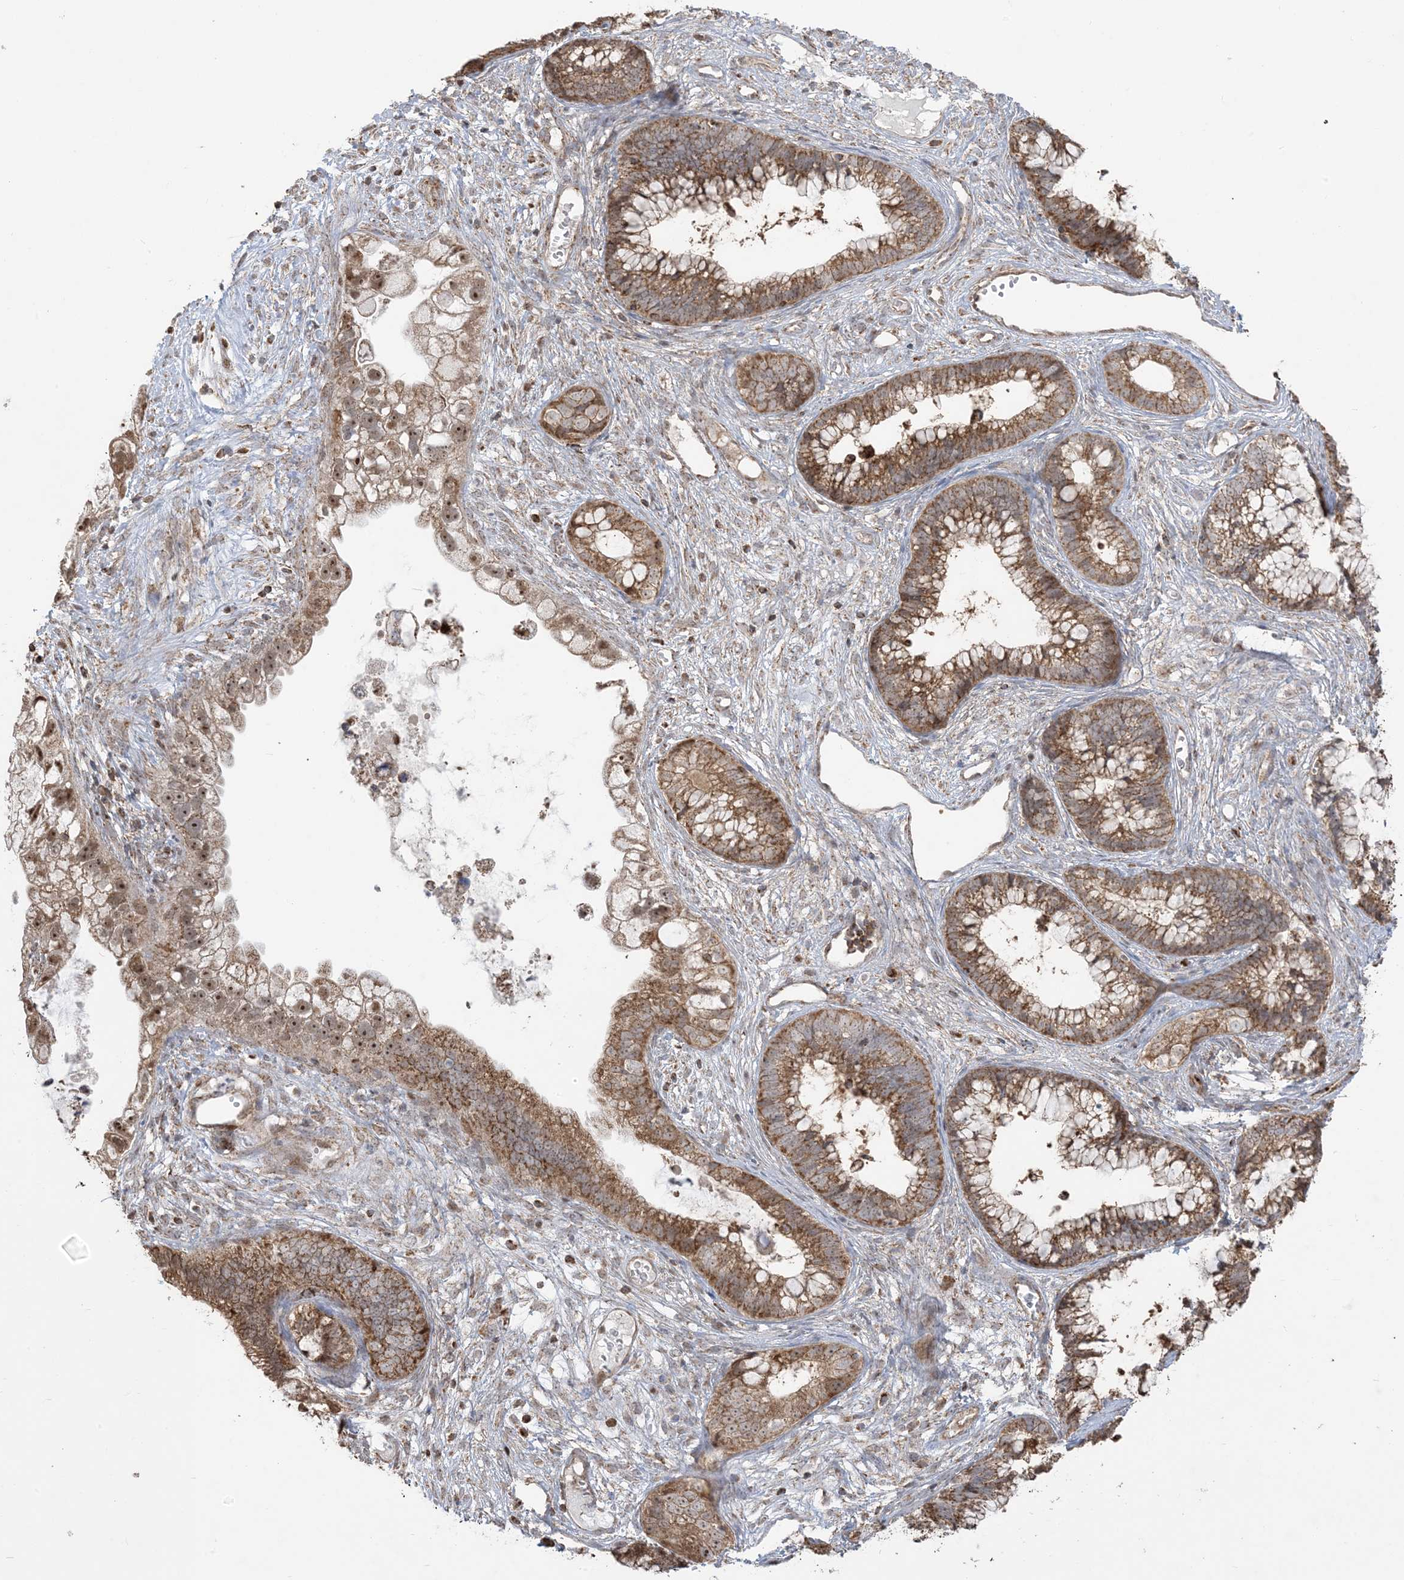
{"staining": {"intensity": "moderate", "quantity": ">75%", "location": "cytoplasmic/membranous,nuclear"}, "tissue": "cervical cancer", "cell_type": "Tumor cells", "image_type": "cancer", "snomed": [{"axis": "morphology", "description": "Adenocarcinoma, NOS"}, {"axis": "topography", "description": "Cervix"}], "caption": "Human cervical cancer (adenocarcinoma) stained for a protein (brown) demonstrates moderate cytoplasmic/membranous and nuclear positive expression in about >75% of tumor cells.", "gene": "MAPKBP1", "patient": {"sex": "female", "age": 44}}